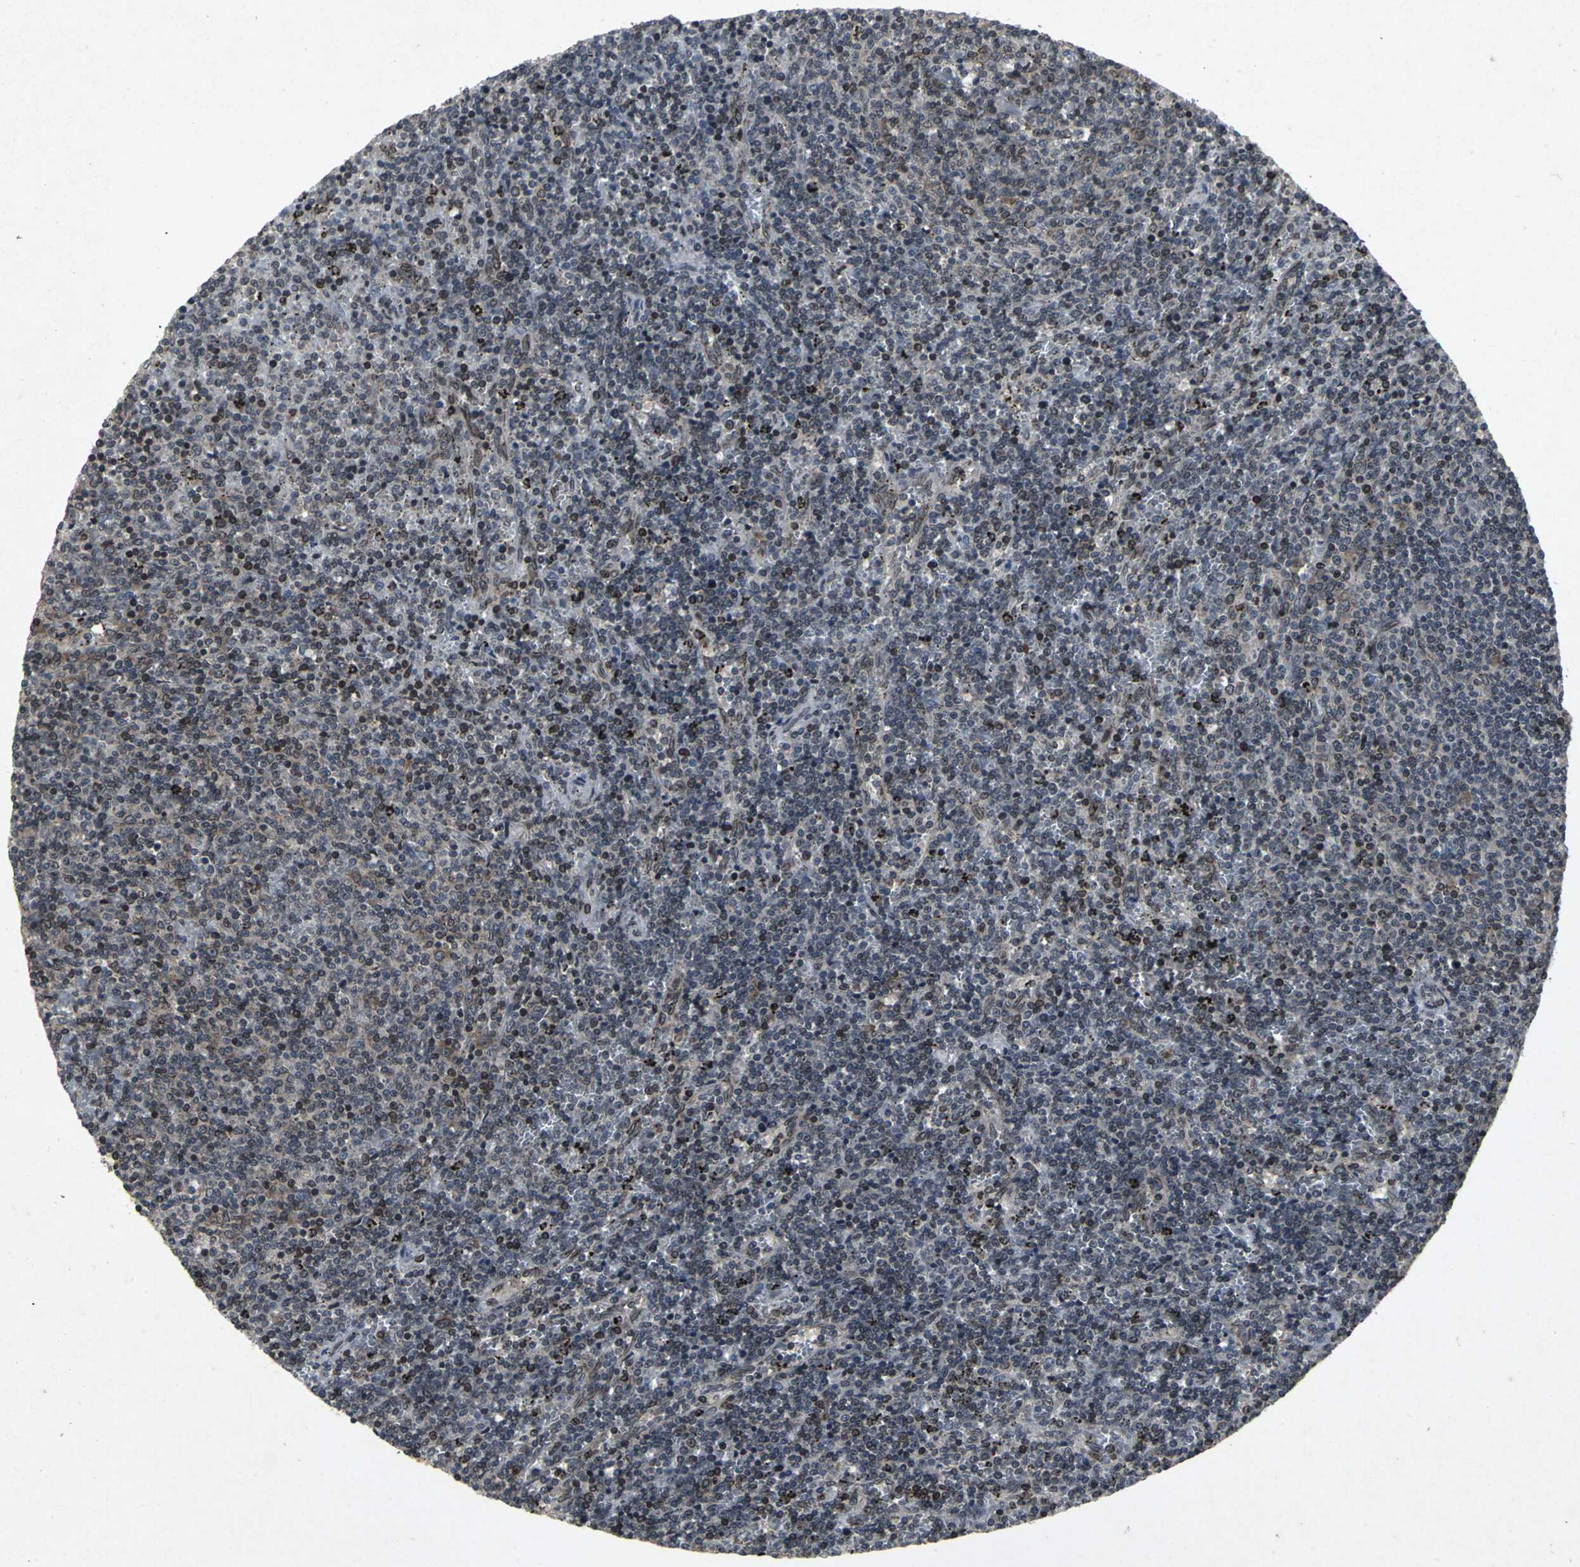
{"staining": {"intensity": "weak", "quantity": "<25%", "location": "cytoplasmic/membranous,nuclear"}, "tissue": "lymphoma", "cell_type": "Tumor cells", "image_type": "cancer", "snomed": [{"axis": "morphology", "description": "Malignant lymphoma, non-Hodgkin's type, Low grade"}, {"axis": "topography", "description": "Spleen"}], "caption": "Immunohistochemistry (IHC) micrograph of malignant lymphoma, non-Hodgkin's type (low-grade) stained for a protein (brown), which exhibits no expression in tumor cells. (Immunohistochemistry, brightfield microscopy, high magnification).", "gene": "SH2B3", "patient": {"sex": "female", "age": 50}}